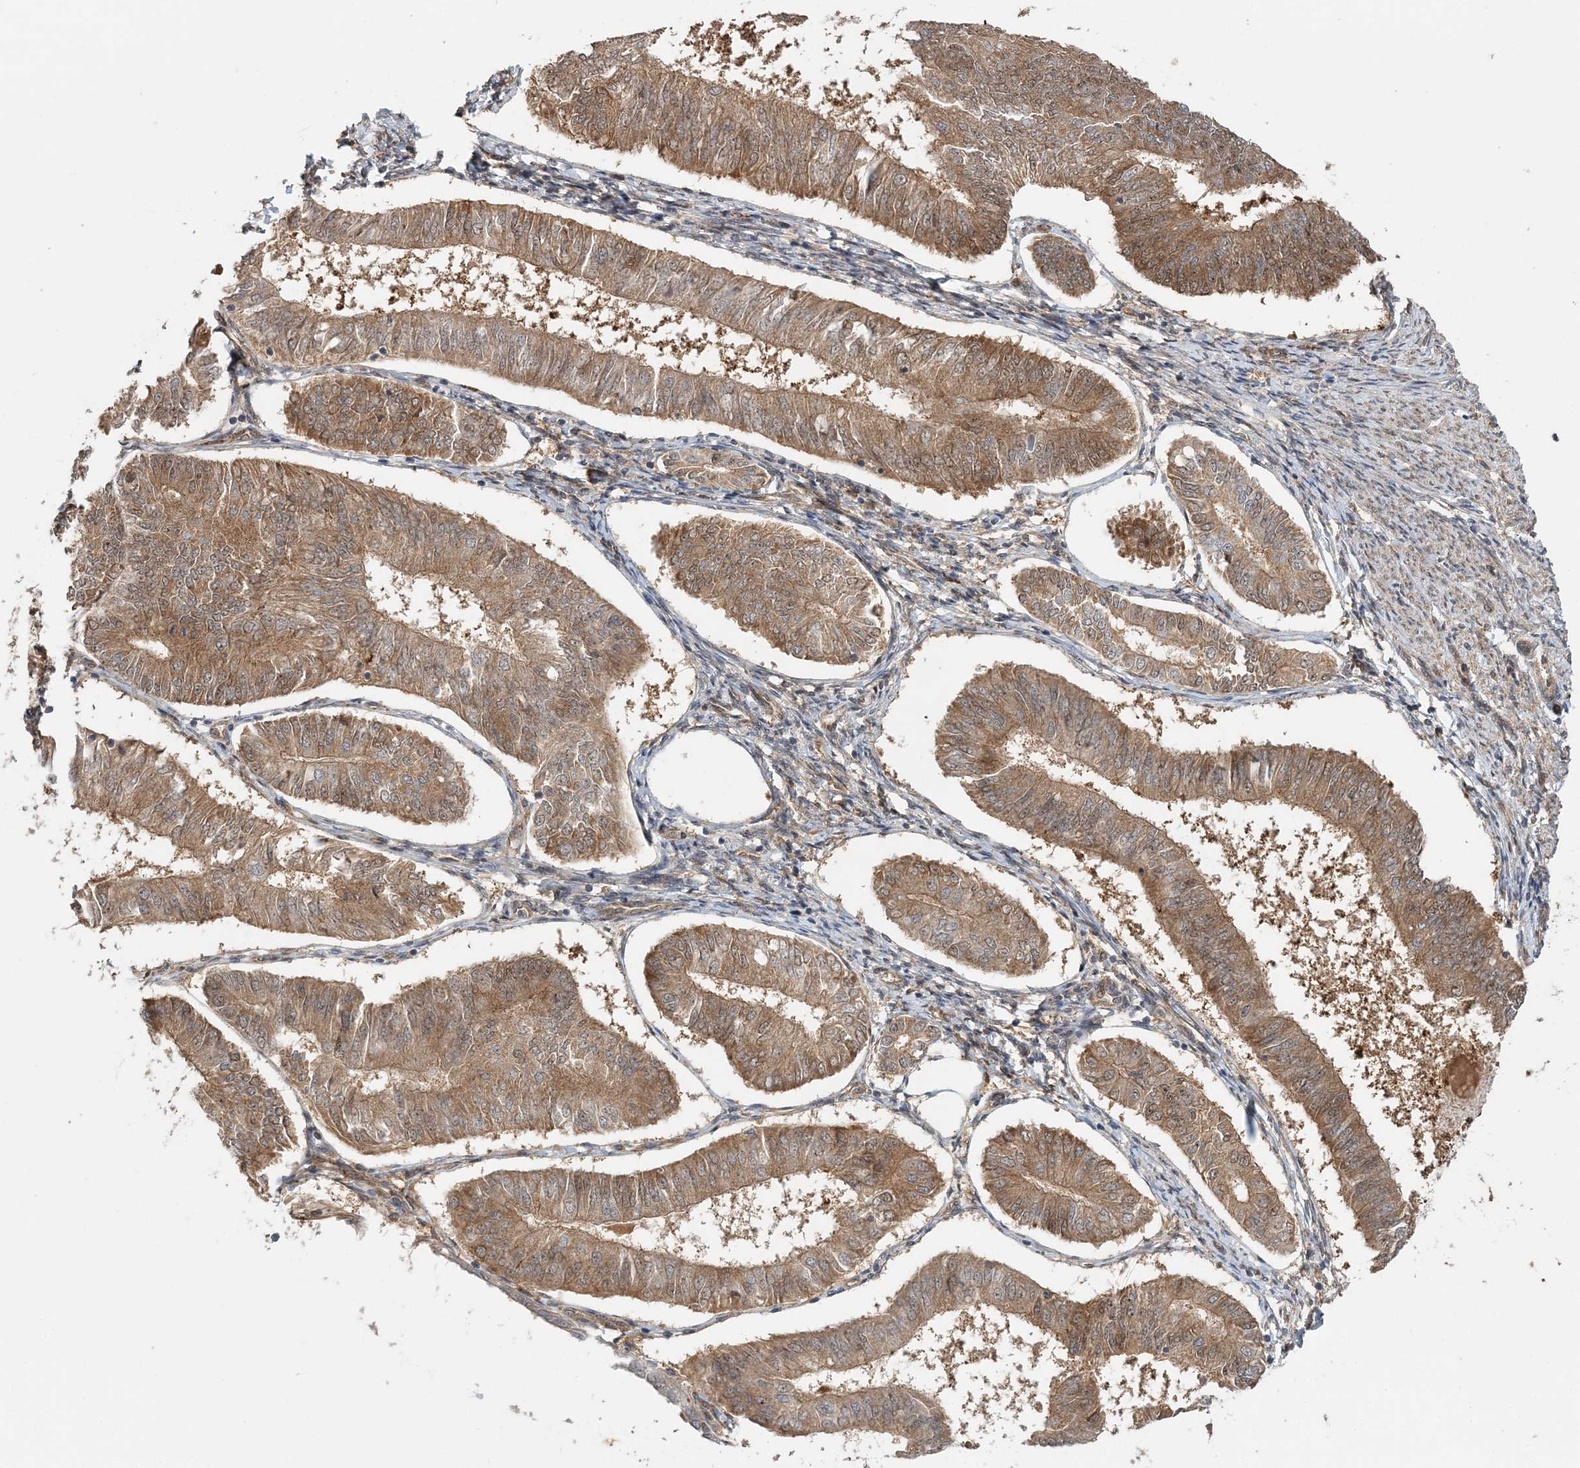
{"staining": {"intensity": "moderate", "quantity": ">75%", "location": "cytoplasmic/membranous"}, "tissue": "endometrial cancer", "cell_type": "Tumor cells", "image_type": "cancer", "snomed": [{"axis": "morphology", "description": "Adenocarcinoma, NOS"}, {"axis": "topography", "description": "Endometrium"}], "caption": "Endometrial adenocarcinoma stained with IHC demonstrates moderate cytoplasmic/membranous expression in approximately >75% of tumor cells.", "gene": "UBTD2", "patient": {"sex": "female", "age": 58}}